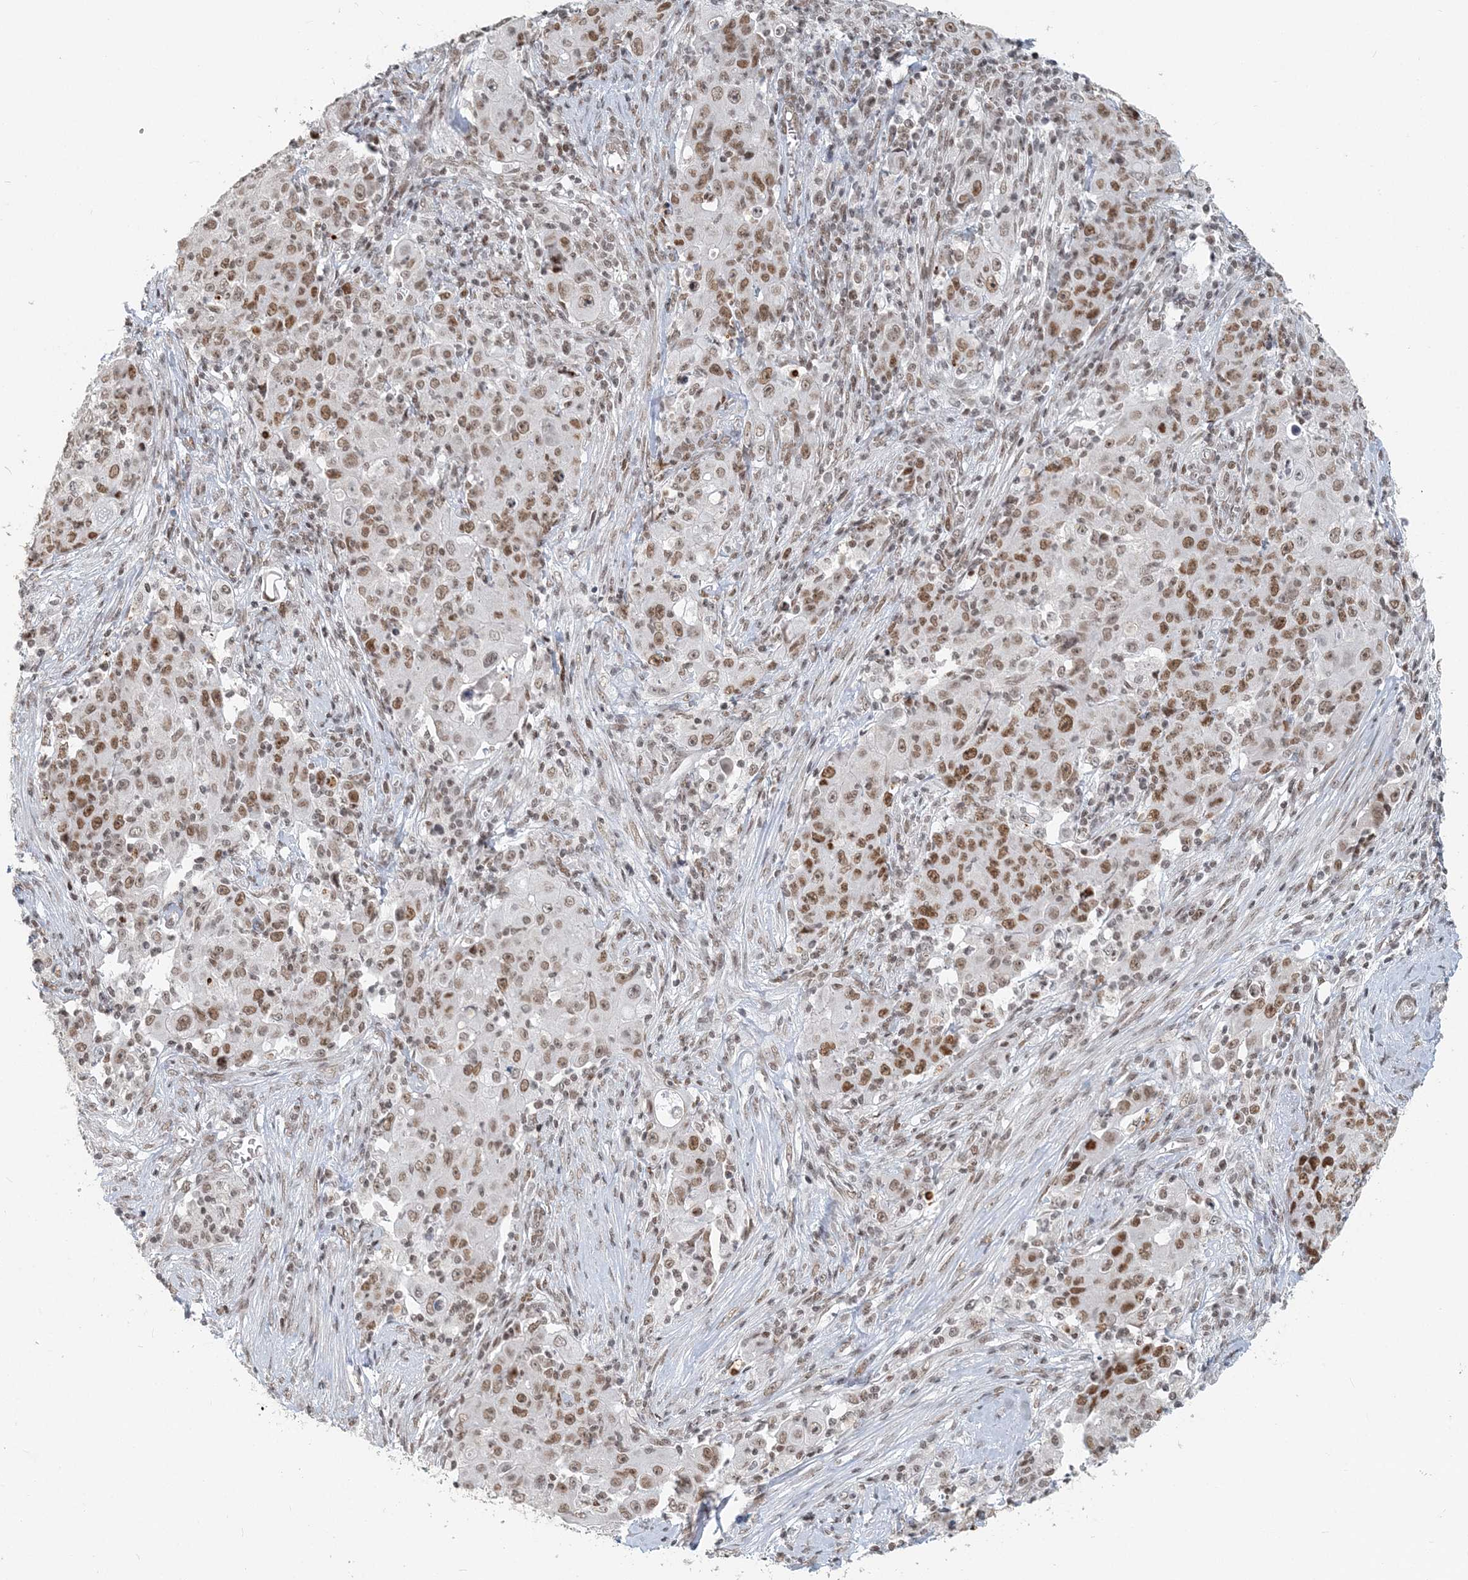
{"staining": {"intensity": "moderate", "quantity": ">75%", "location": "nuclear"}, "tissue": "ovarian cancer", "cell_type": "Tumor cells", "image_type": "cancer", "snomed": [{"axis": "morphology", "description": "Carcinoma, endometroid"}, {"axis": "topography", "description": "Ovary"}], "caption": "Immunohistochemistry image of human ovarian endometroid carcinoma stained for a protein (brown), which exhibits medium levels of moderate nuclear positivity in about >75% of tumor cells.", "gene": "BAZ1B", "patient": {"sex": "female", "age": 42}}